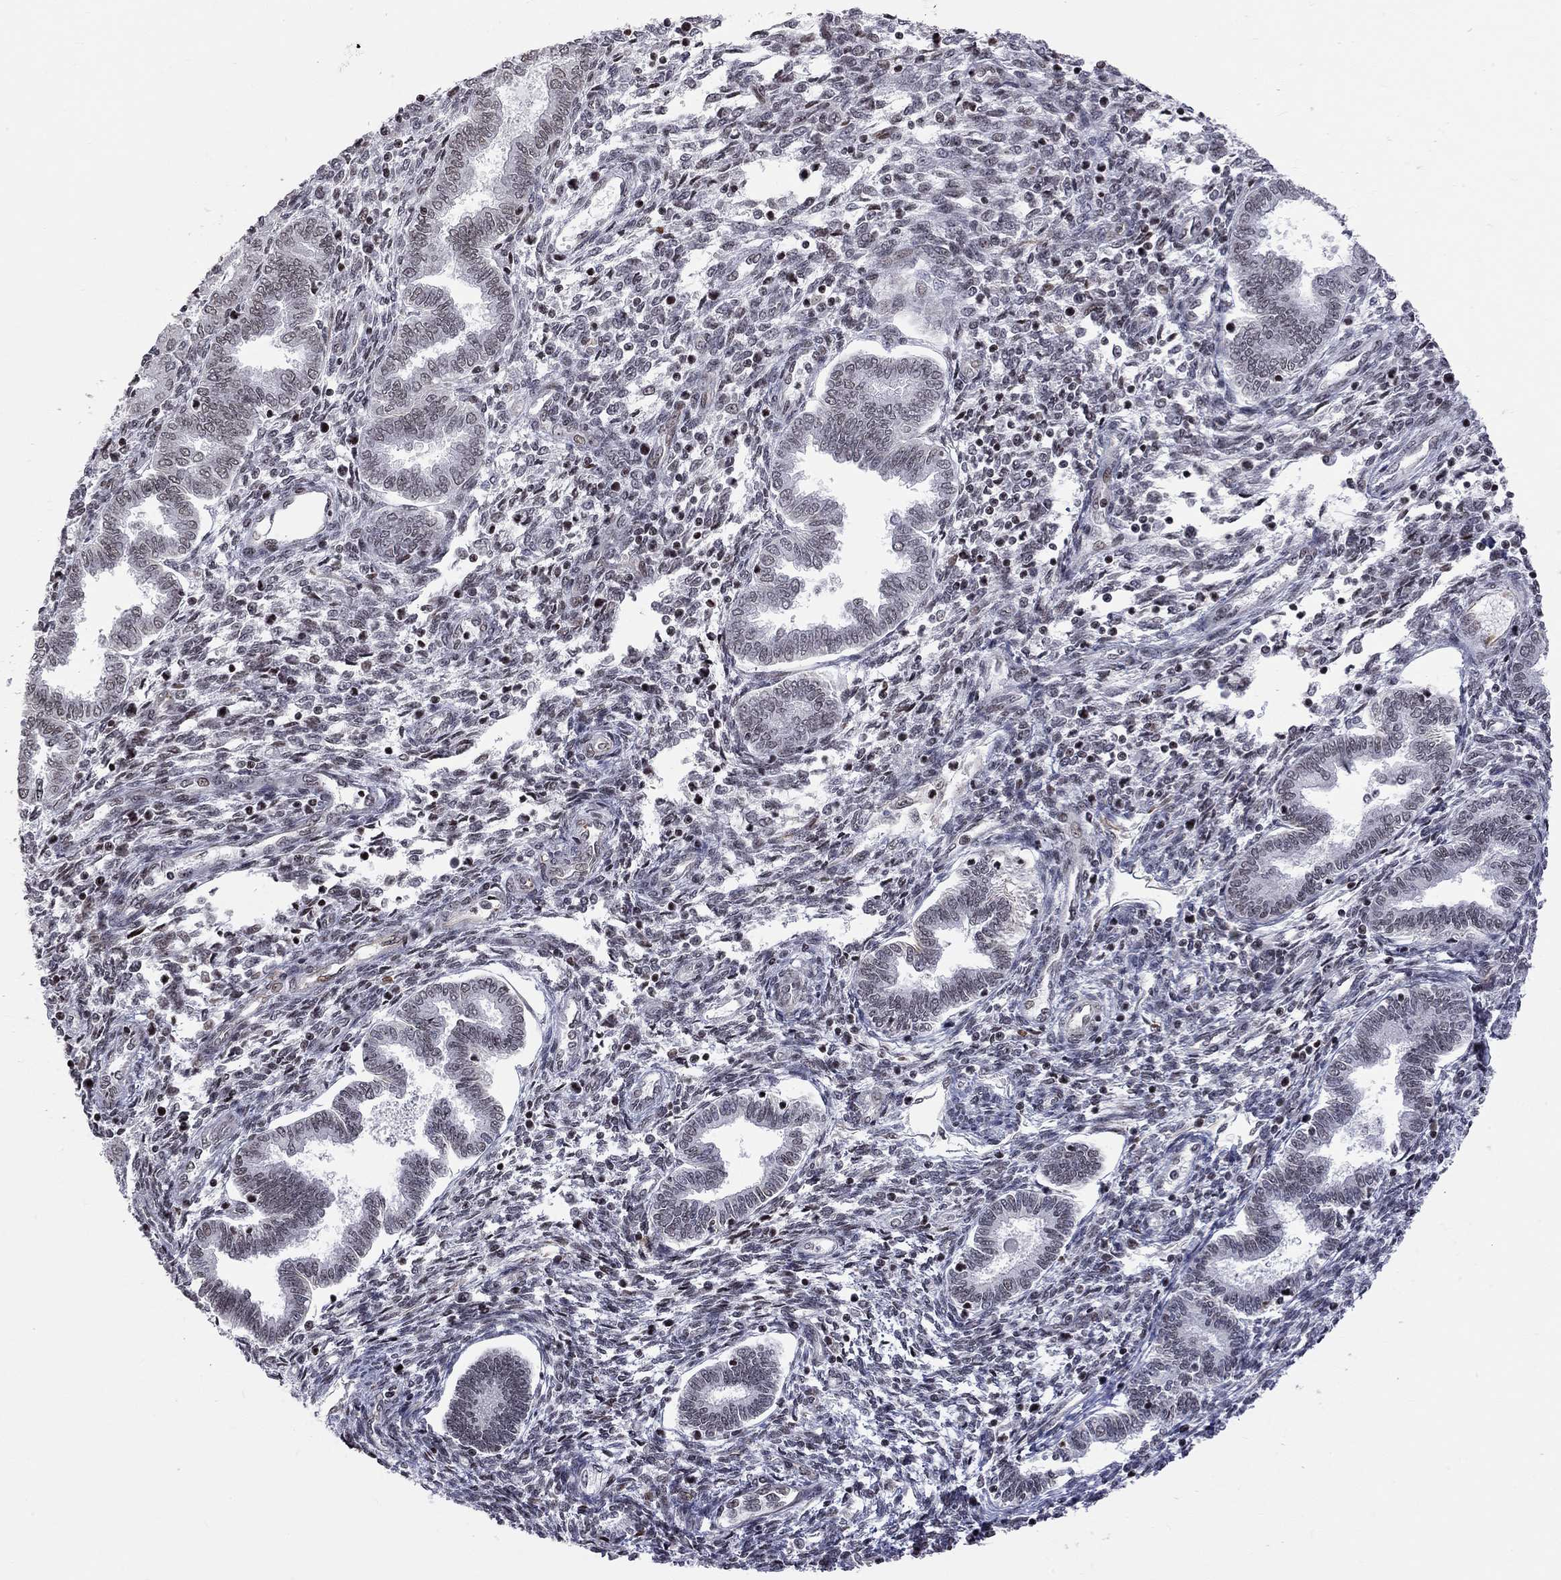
{"staining": {"intensity": "negative", "quantity": "none", "location": "none"}, "tissue": "endometrium", "cell_type": "Cells in endometrial stroma", "image_type": "normal", "snomed": [{"axis": "morphology", "description": "Normal tissue, NOS"}, {"axis": "topography", "description": "Endometrium"}], "caption": "A histopathology image of human endometrium is negative for staining in cells in endometrial stroma. (DAB immunohistochemistry, high magnification).", "gene": "MTNR1B", "patient": {"sex": "female", "age": 42}}